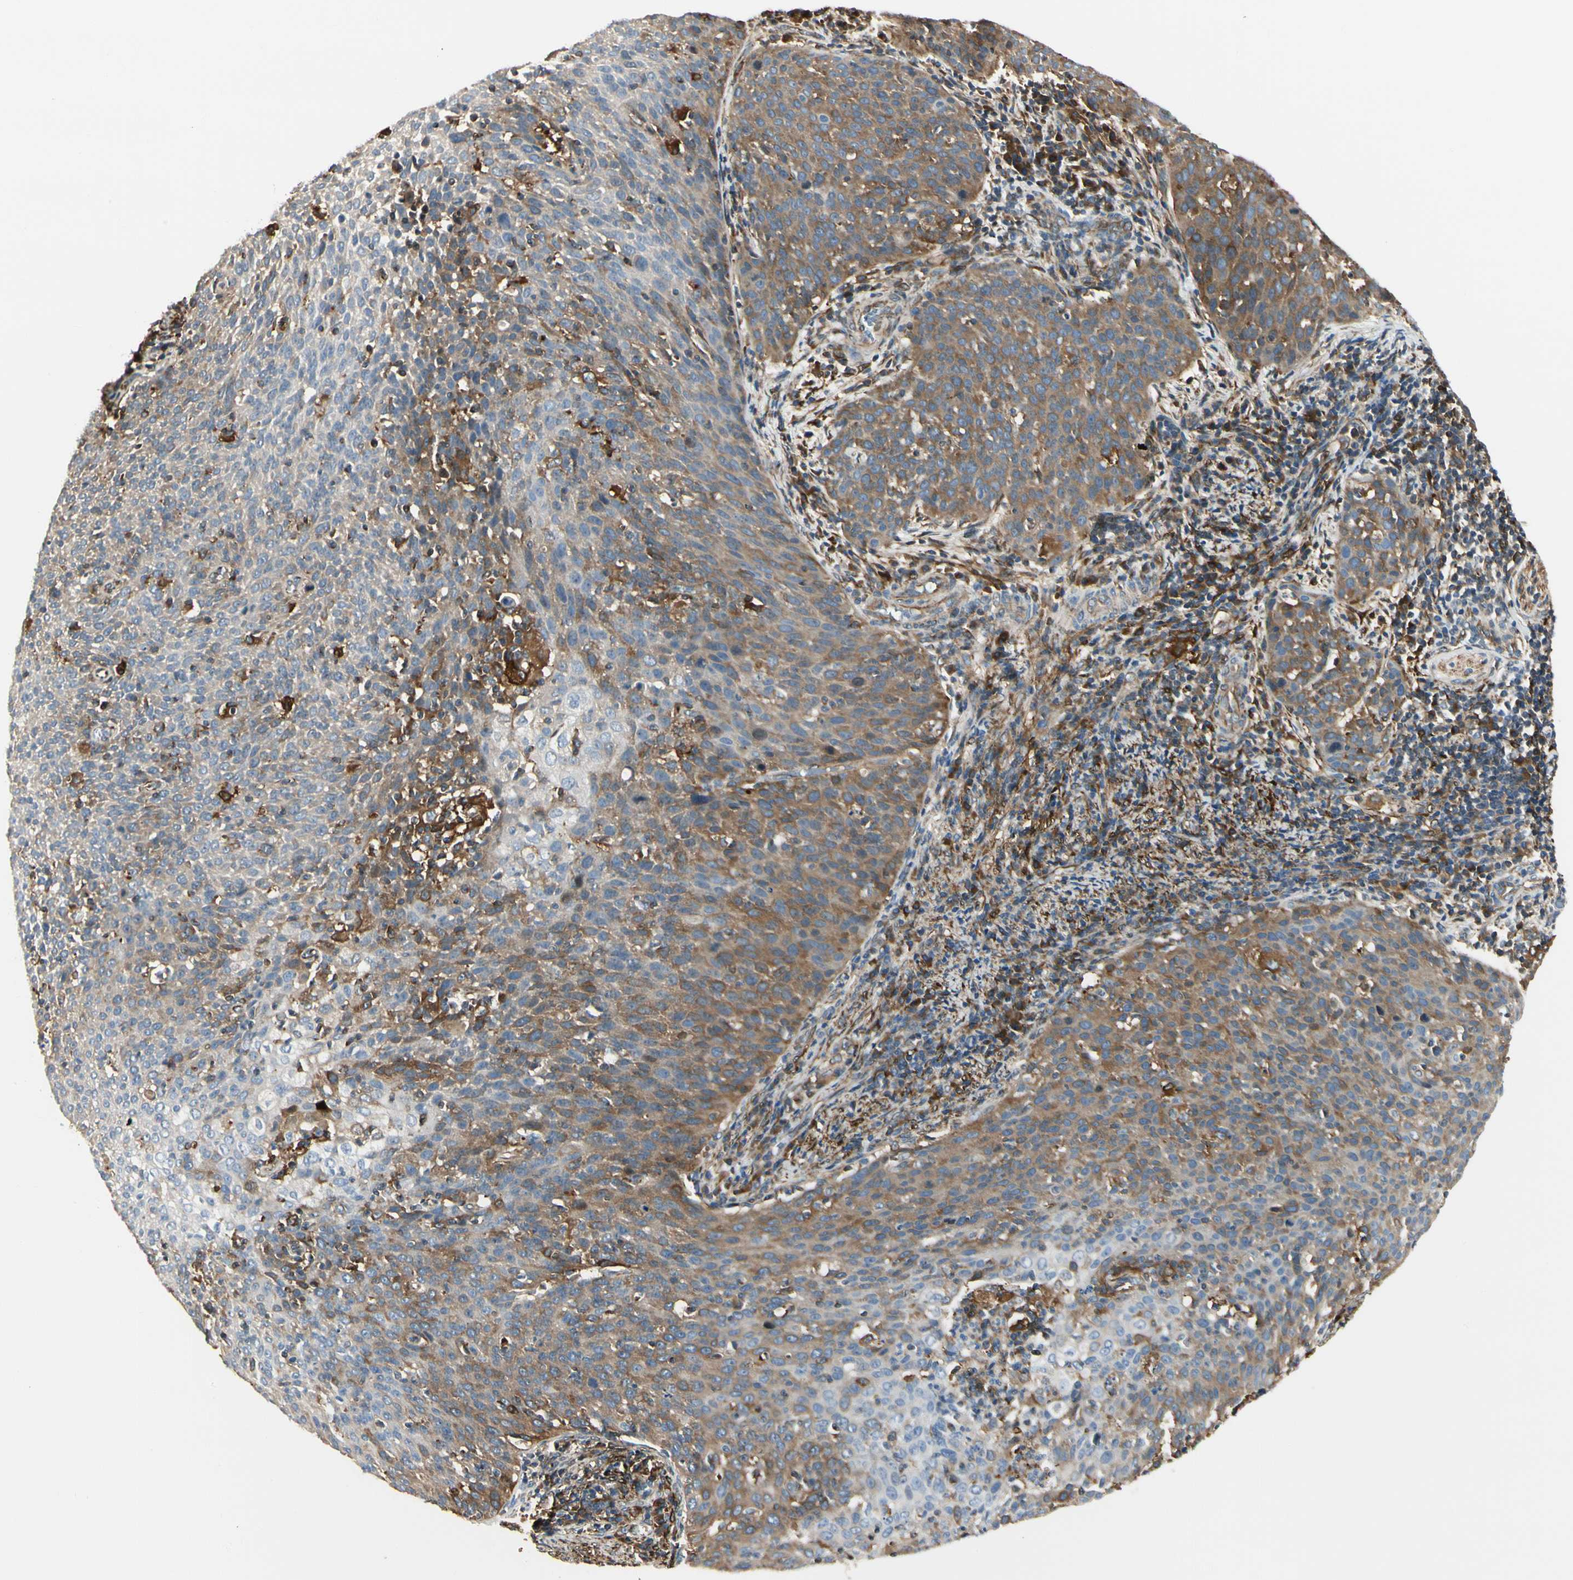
{"staining": {"intensity": "moderate", "quantity": "25%-75%", "location": "cytoplasmic/membranous"}, "tissue": "cervical cancer", "cell_type": "Tumor cells", "image_type": "cancer", "snomed": [{"axis": "morphology", "description": "Squamous cell carcinoma, NOS"}, {"axis": "topography", "description": "Cervix"}], "caption": "DAB (3,3'-diaminobenzidine) immunohistochemical staining of human cervical cancer demonstrates moderate cytoplasmic/membranous protein positivity in approximately 25%-75% of tumor cells.", "gene": "FTH1", "patient": {"sex": "female", "age": 38}}